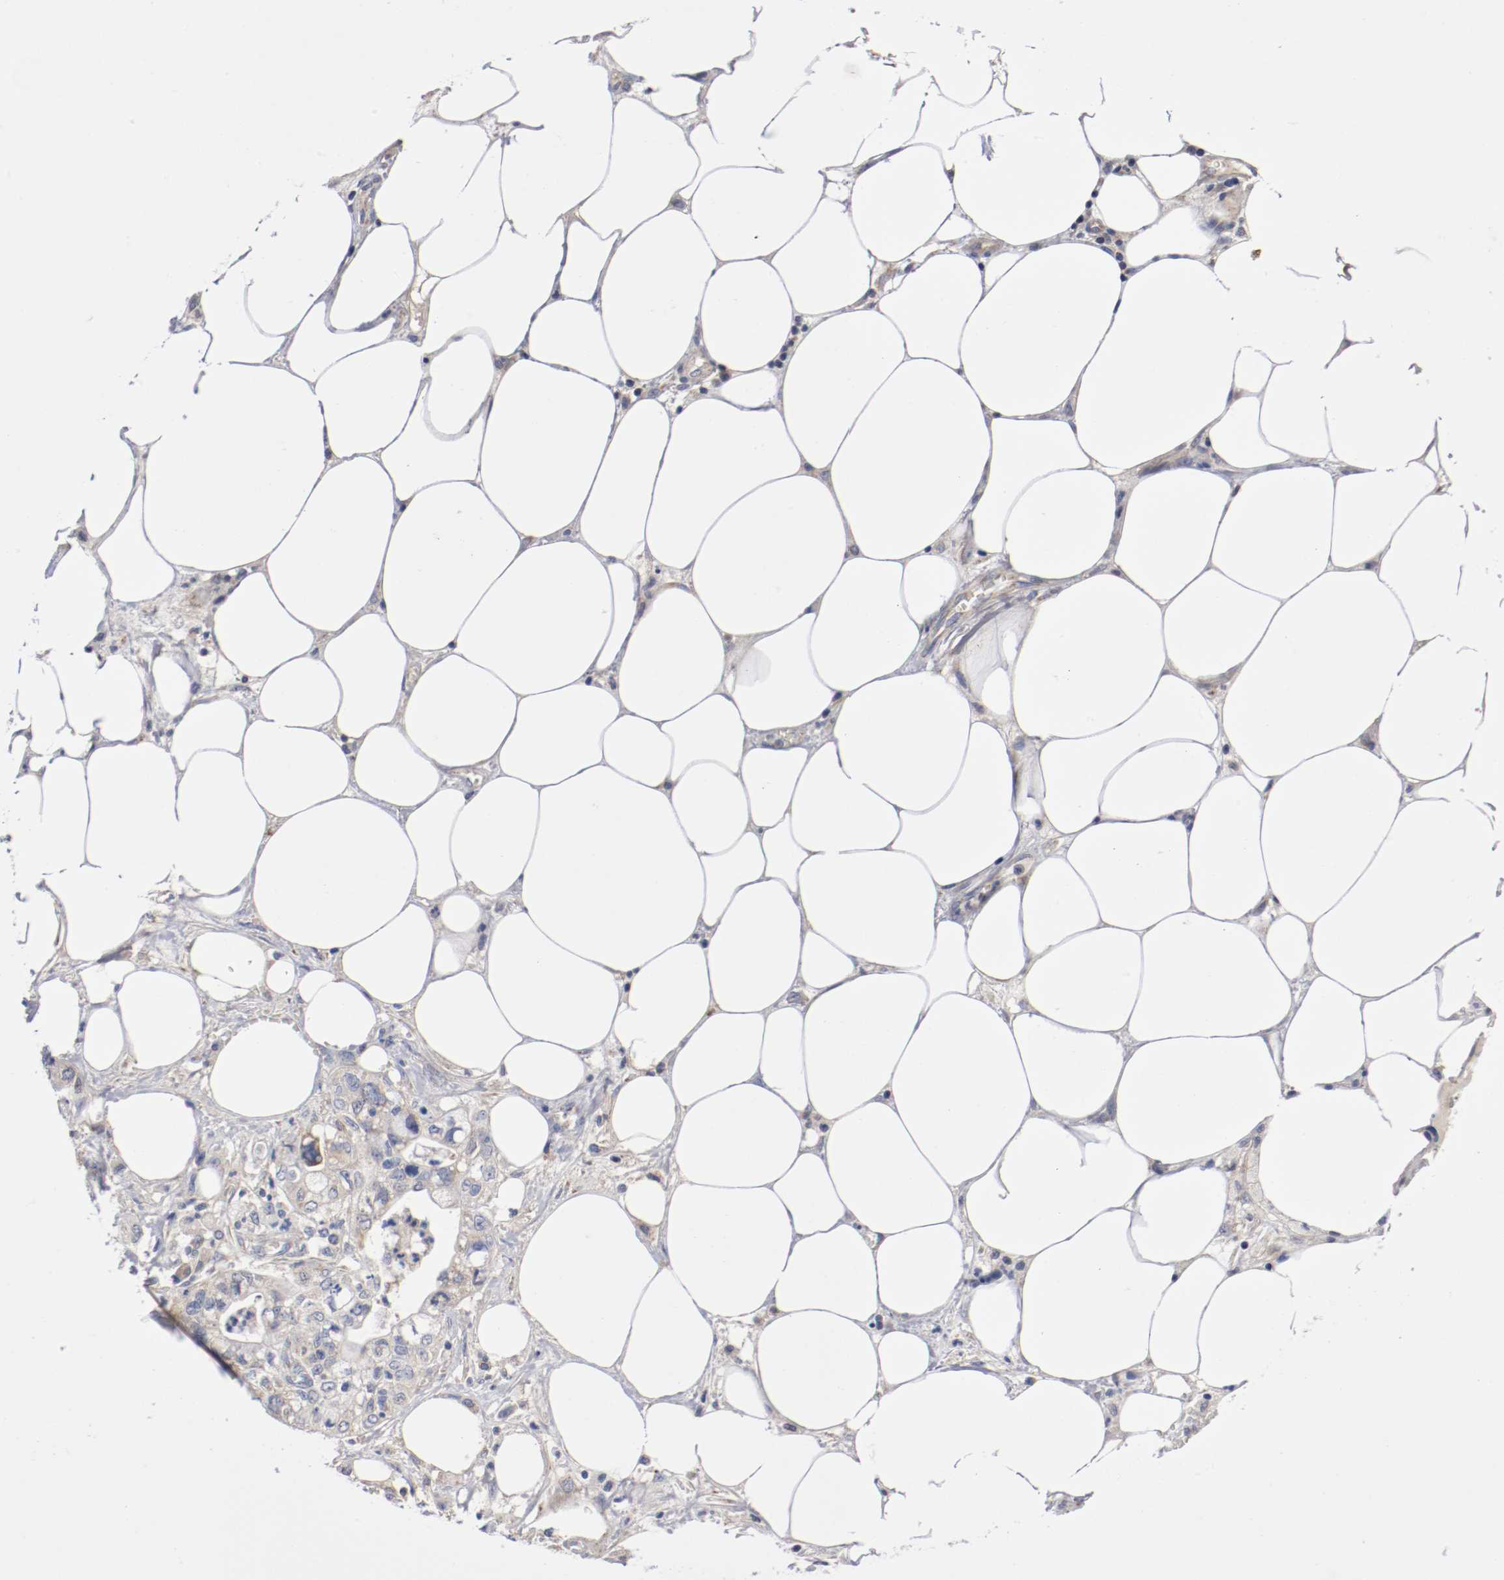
{"staining": {"intensity": "weak", "quantity": "25%-75%", "location": "cytoplasmic/membranous"}, "tissue": "pancreatic cancer", "cell_type": "Tumor cells", "image_type": "cancer", "snomed": [{"axis": "morphology", "description": "Adenocarcinoma, NOS"}, {"axis": "topography", "description": "Pancreas"}], "caption": "Adenocarcinoma (pancreatic) stained for a protein shows weak cytoplasmic/membranous positivity in tumor cells. Immunohistochemistry (ihc) stains the protein of interest in brown and the nuclei are stained blue.", "gene": "PCSK6", "patient": {"sex": "male", "age": 70}}